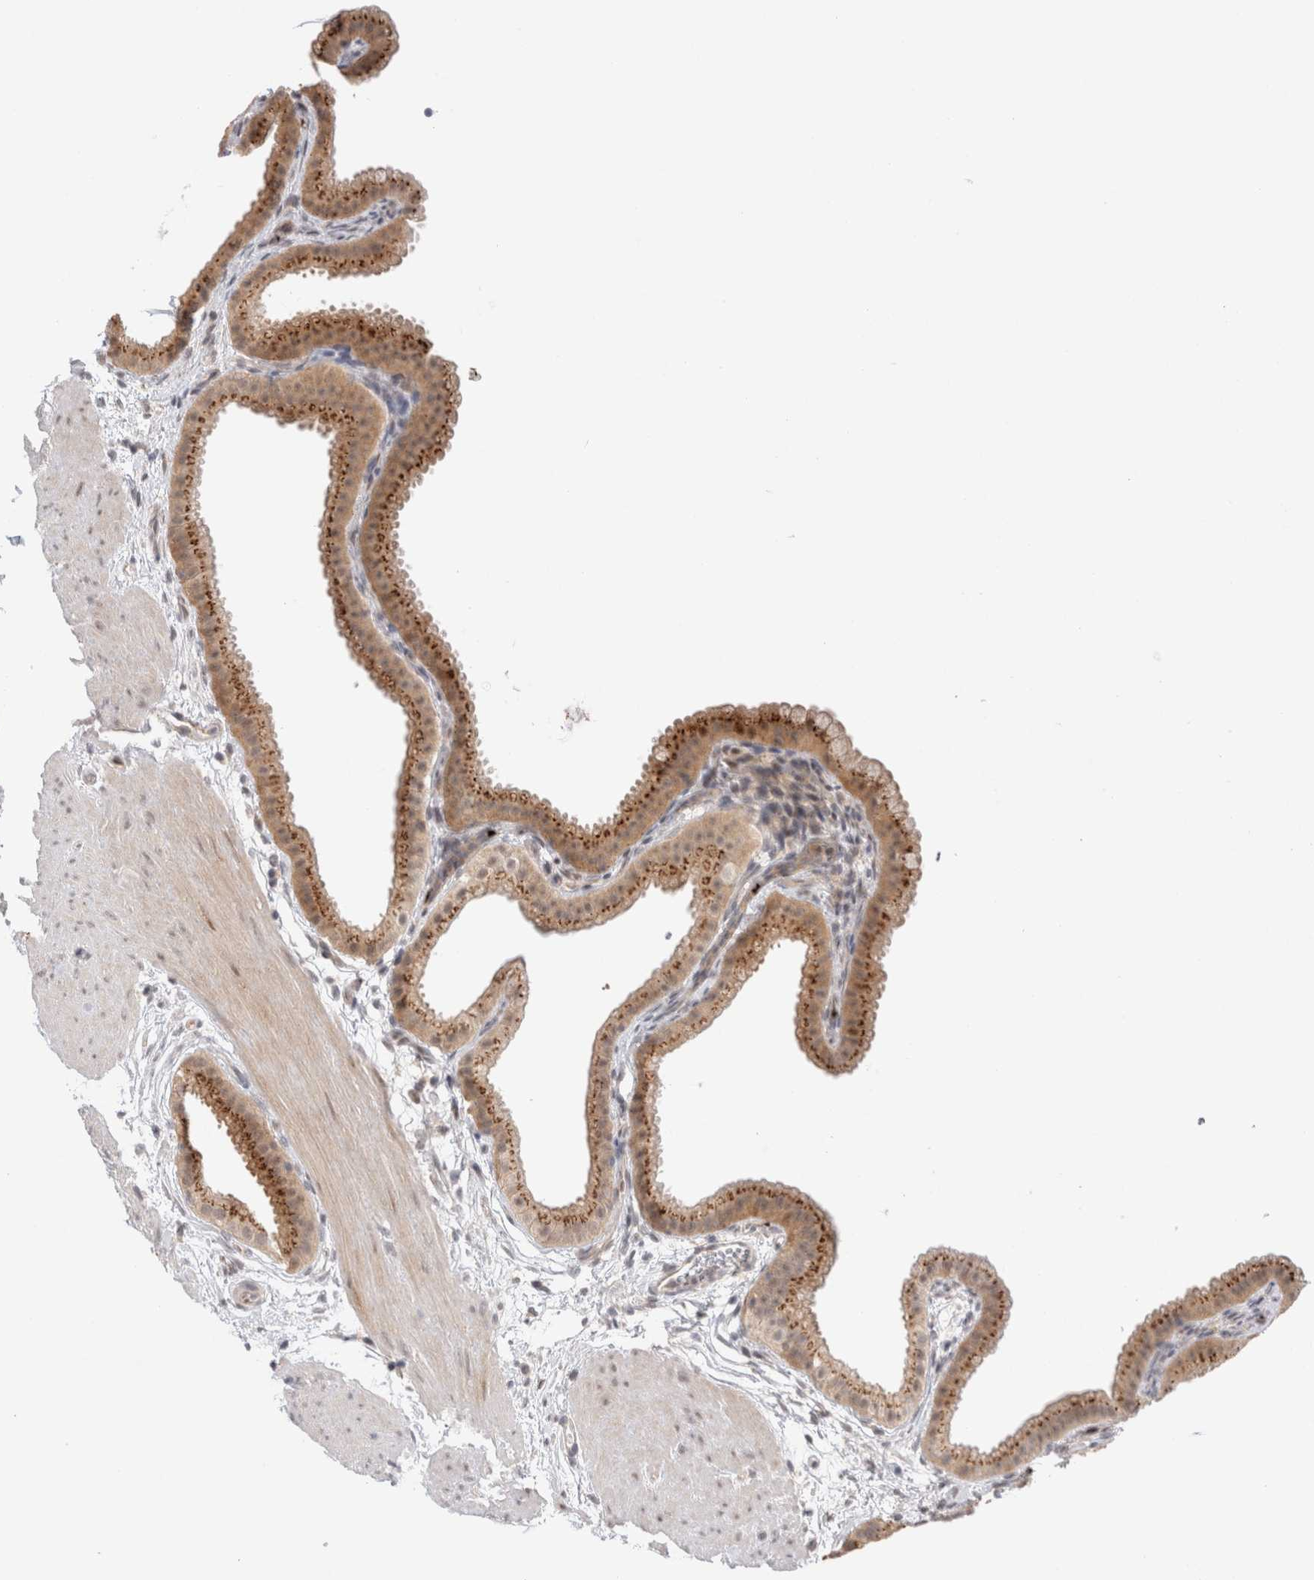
{"staining": {"intensity": "strong", "quantity": ">75%", "location": "cytoplasmic/membranous"}, "tissue": "gallbladder", "cell_type": "Glandular cells", "image_type": "normal", "snomed": [{"axis": "morphology", "description": "Normal tissue, NOS"}, {"axis": "topography", "description": "Gallbladder"}], "caption": "Brown immunohistochemical staining in normal gallbladder reveals strong cytoplasmic/membranous expression in about >75% of glandular cells. (IHC, brightfield microscopy, high magnification).", "gene": "VPS28", "patient": {"sex": "female", "age": 64}}